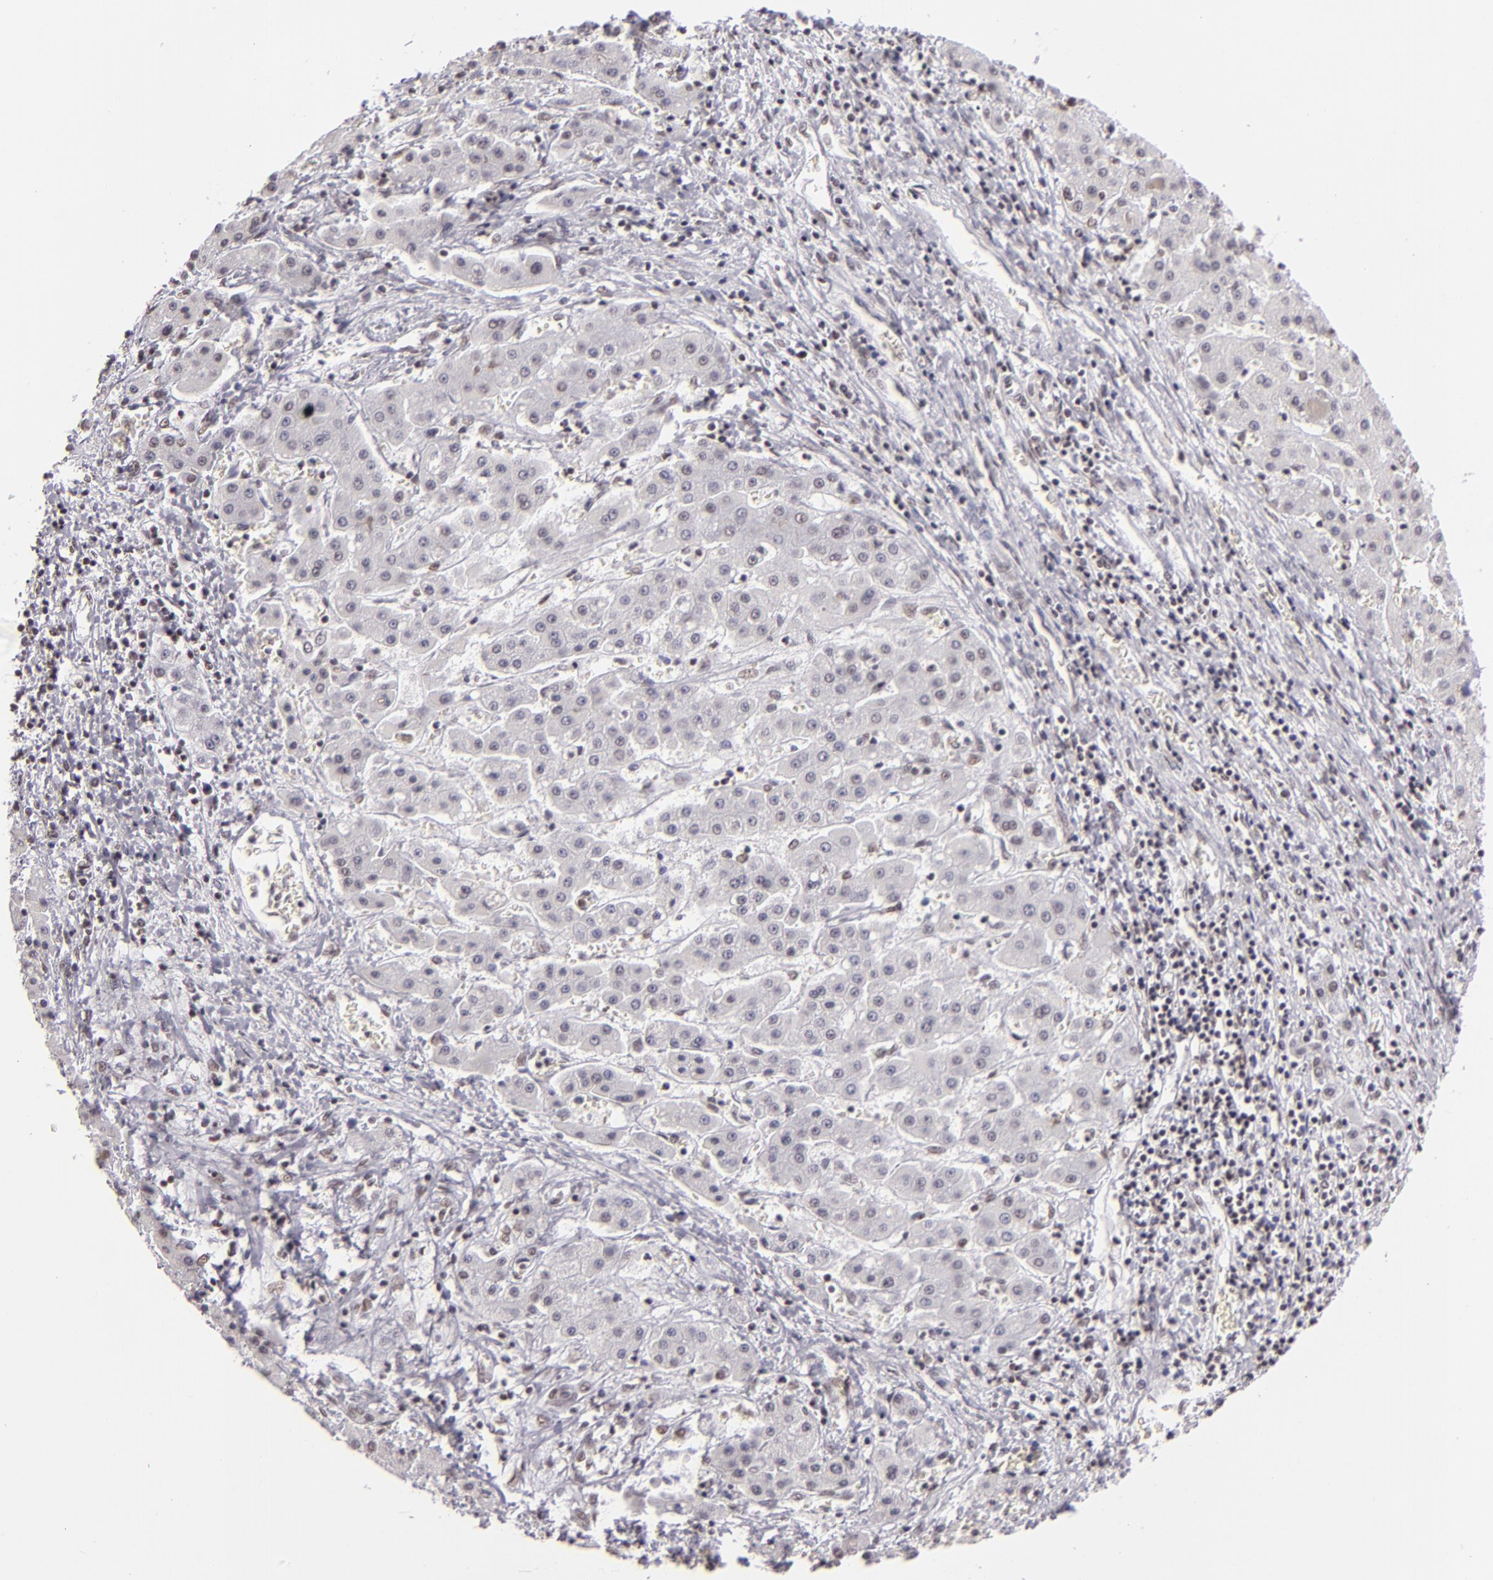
{"staining": {"intensity": "weak", "quantity": "<25%", "location": "nuclear"}, "tissue": "liver cancer", "cell_type": "Tumor cells", "image_type": "cancer", "snomed": [{"axis": "morphology", "description": "Carcinoma, Hepatocellular, NOS"}, {"axis": "topography", "description": "Liver"}], "caption": "DAB immunohistochemical staining of human hepatocellular carcinoma (liver) demonstrates no significant staining in tumor cells.", "gene": "BRD8", "patient": {"sex": "male", "age": 24}}